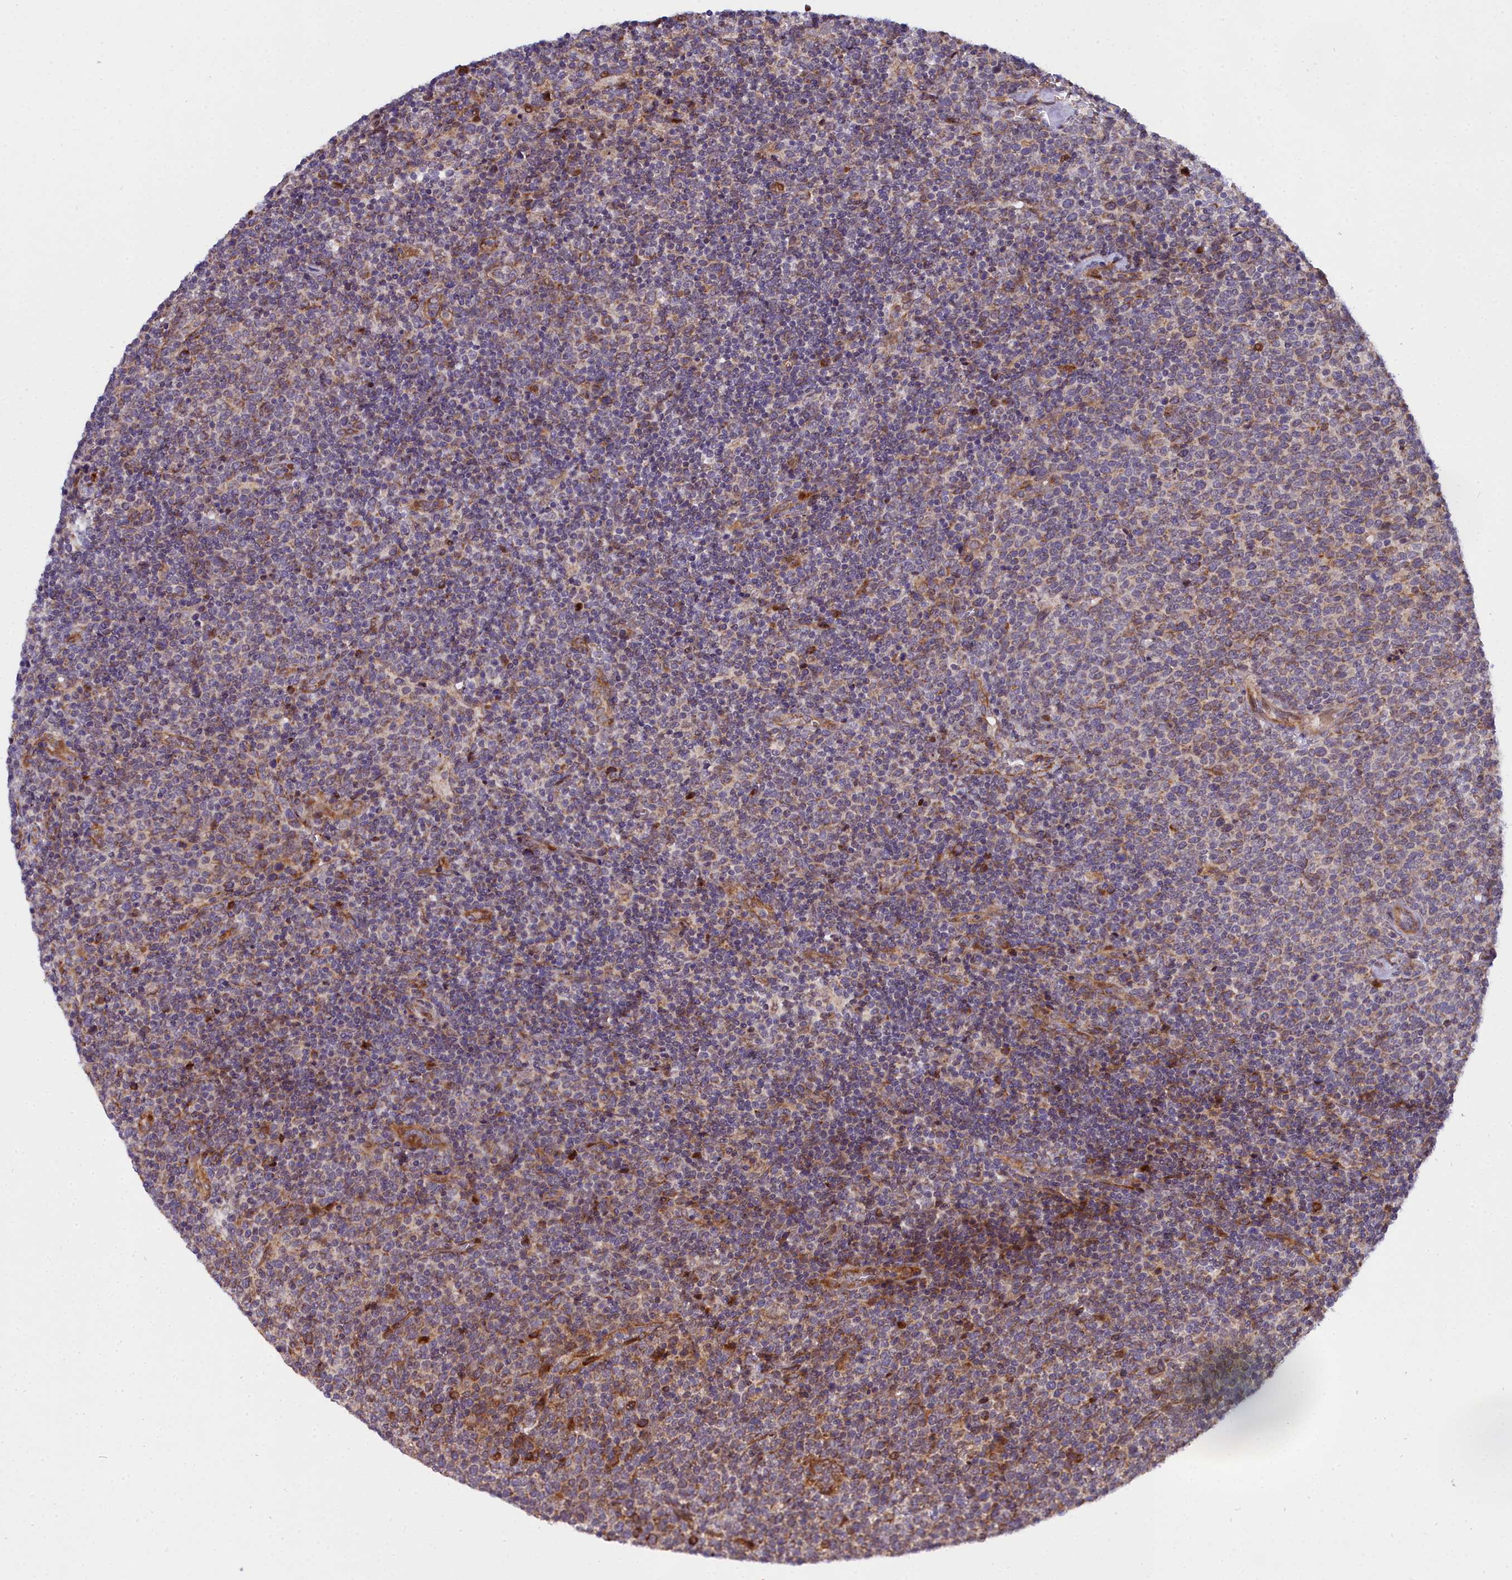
{"staining": {"intensity": "weak", "quantity": "<25%", "location": "cytoplasmic/membranous"}, "tissue": "lymphoma", "cell_type": "Tumor cells", "image_type": "cancer", "snomed": [{"axis": "morphology", "description": "Malignant lymphoma, non-Hodgkin's type, High grade"}, {"axis": "topography", "description": "Lymph node"}], "caption": "The photomicrograph displays no significant staining in tumor cells of malignant lymphoma, non-Hodgkin's type (high-grade).", "gene": "MRPS11", "patient": {"sex": "male", "age": 61}}